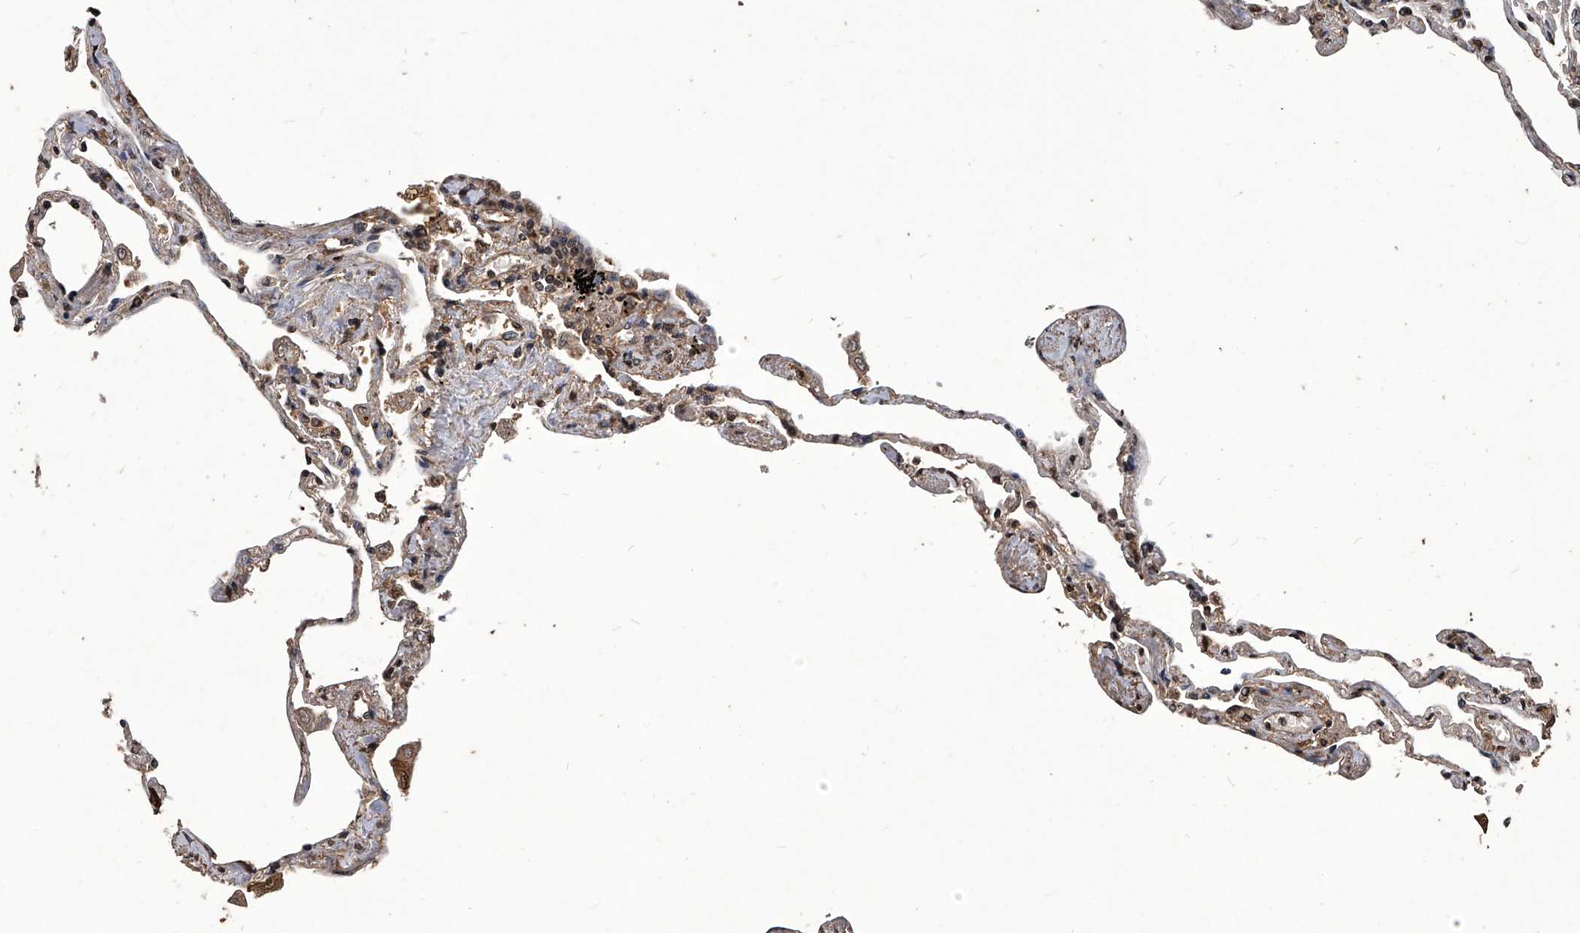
{"staining": {"intensity": "moderate", "quantity": "<25%", "location": "cytoplasmic/membranous"}, "tissue": "lung", "cell_type": "Alveolar cells", "image_type": "normal", "snomed": [{"axis": "morphology", "description": "Normal tissue, NOS"}, {"axis": "topography", "description": "Lung"}], "caption": "A brown stain highlights moderate cytoplasmic/membranous positivity of a protein in alveolar cells of normal human lung. The protein is stained brown, and the nuclei are stained in blue (DAB (3,3'-diaminobenzidine) IHC with brightfield microscopy, high magnification).", "gene": "FBXL4", "patient": {"sex": "female", "age": 67}}